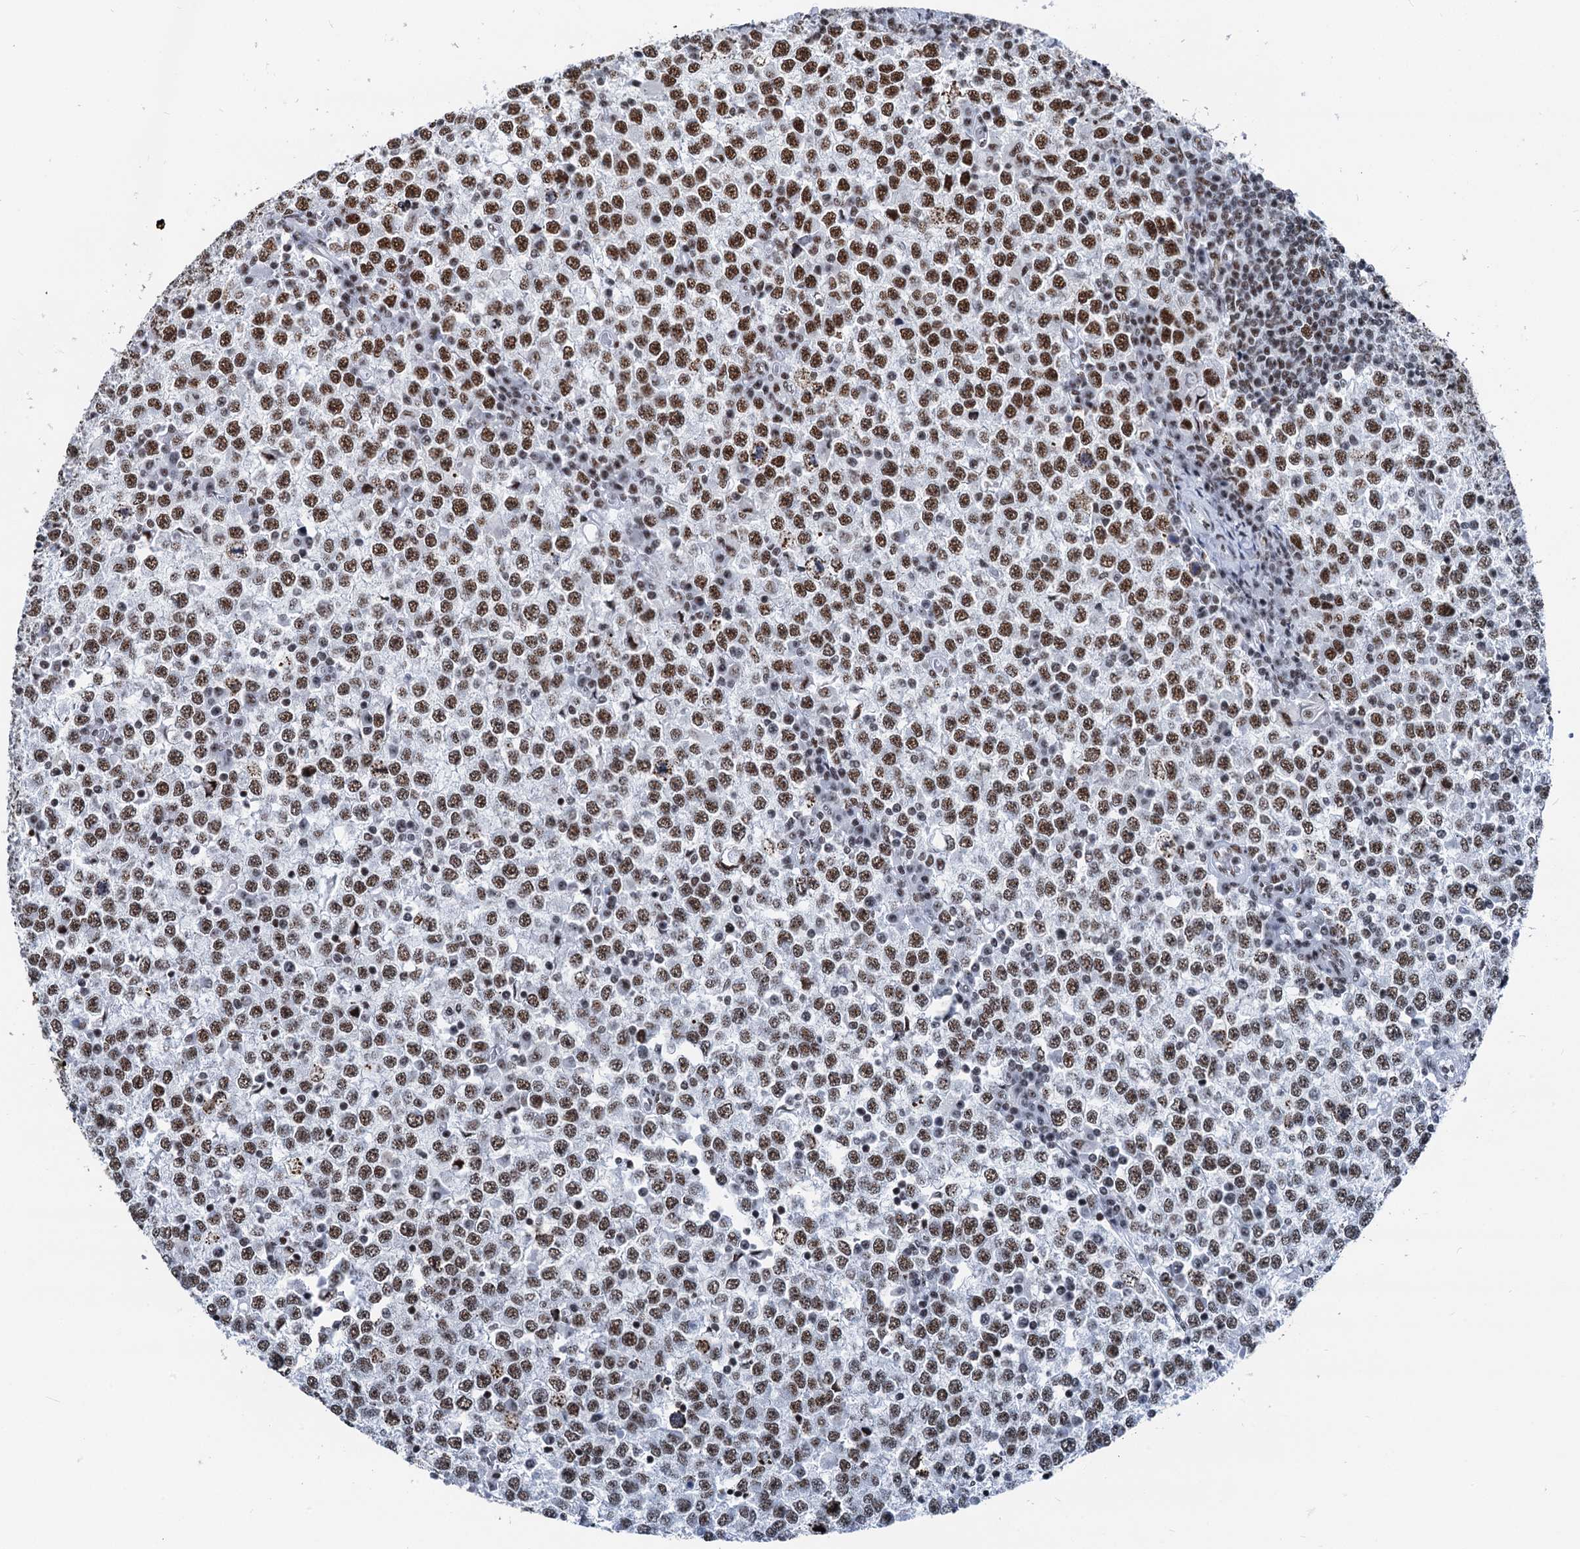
{"staining": {"intensity": "moderate", "quantity": ">75%", "location": "nuclear"}, "tissue": "testis cancer", "cell_type": "Tumor cells", "image_type": "cancer", "snomed": [{"axis": "morphology", "description": "Seminoma, NOS"}, {"axis": "topography", "description": "Testis"}], "caption": "Protein staining by IHC displays moderate nuclear positivity in about >75% of tumor cells in testis seminoma. The protein of interest is stained brown, and the nuclei are stained in blue (DAB (3,3'-diaminobenzidine) IHC with brightfield microscopy, high magnification).", "gene": "DDX23", "patient": {"sex": "male", "age": 65}}